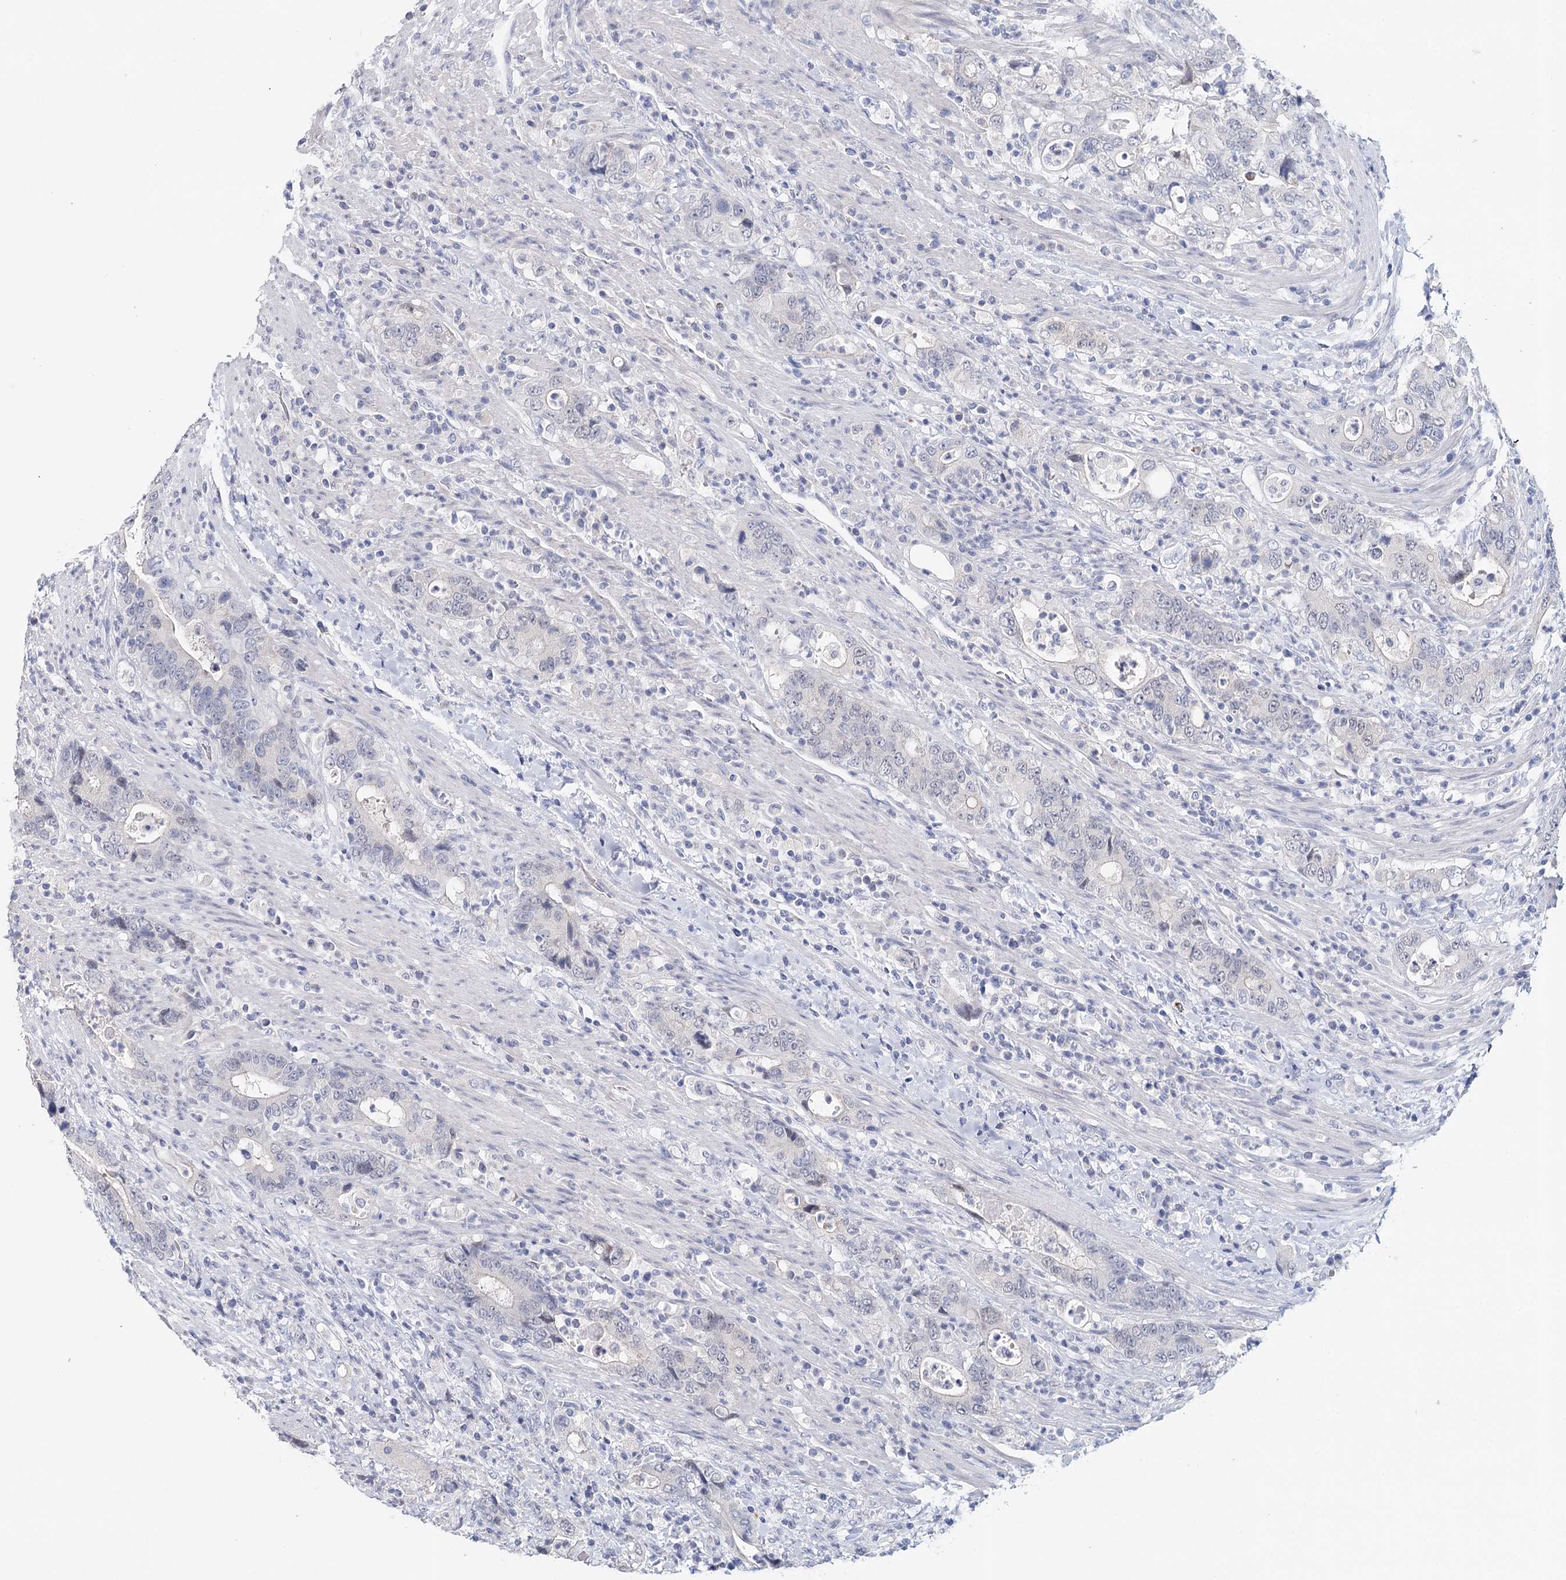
{"staining": {"intensity": "negative", "quantity": "none", "location": "none"}, "tissue": "colorectal cancer", "cell_type": "Tumor cells", "image_type": "cancer", "snomed": [{"axis": "morphology", "description": "Adenocarcinoma, NOS"}, {"axis": "topography", "description": "Colon"}], "caption": "The photomicrograph shows no staining of tumor cells in colorectal adenocarcinoma.", "gene": "HSPA4L", "patient": {"sex": "female", "age": 75}}